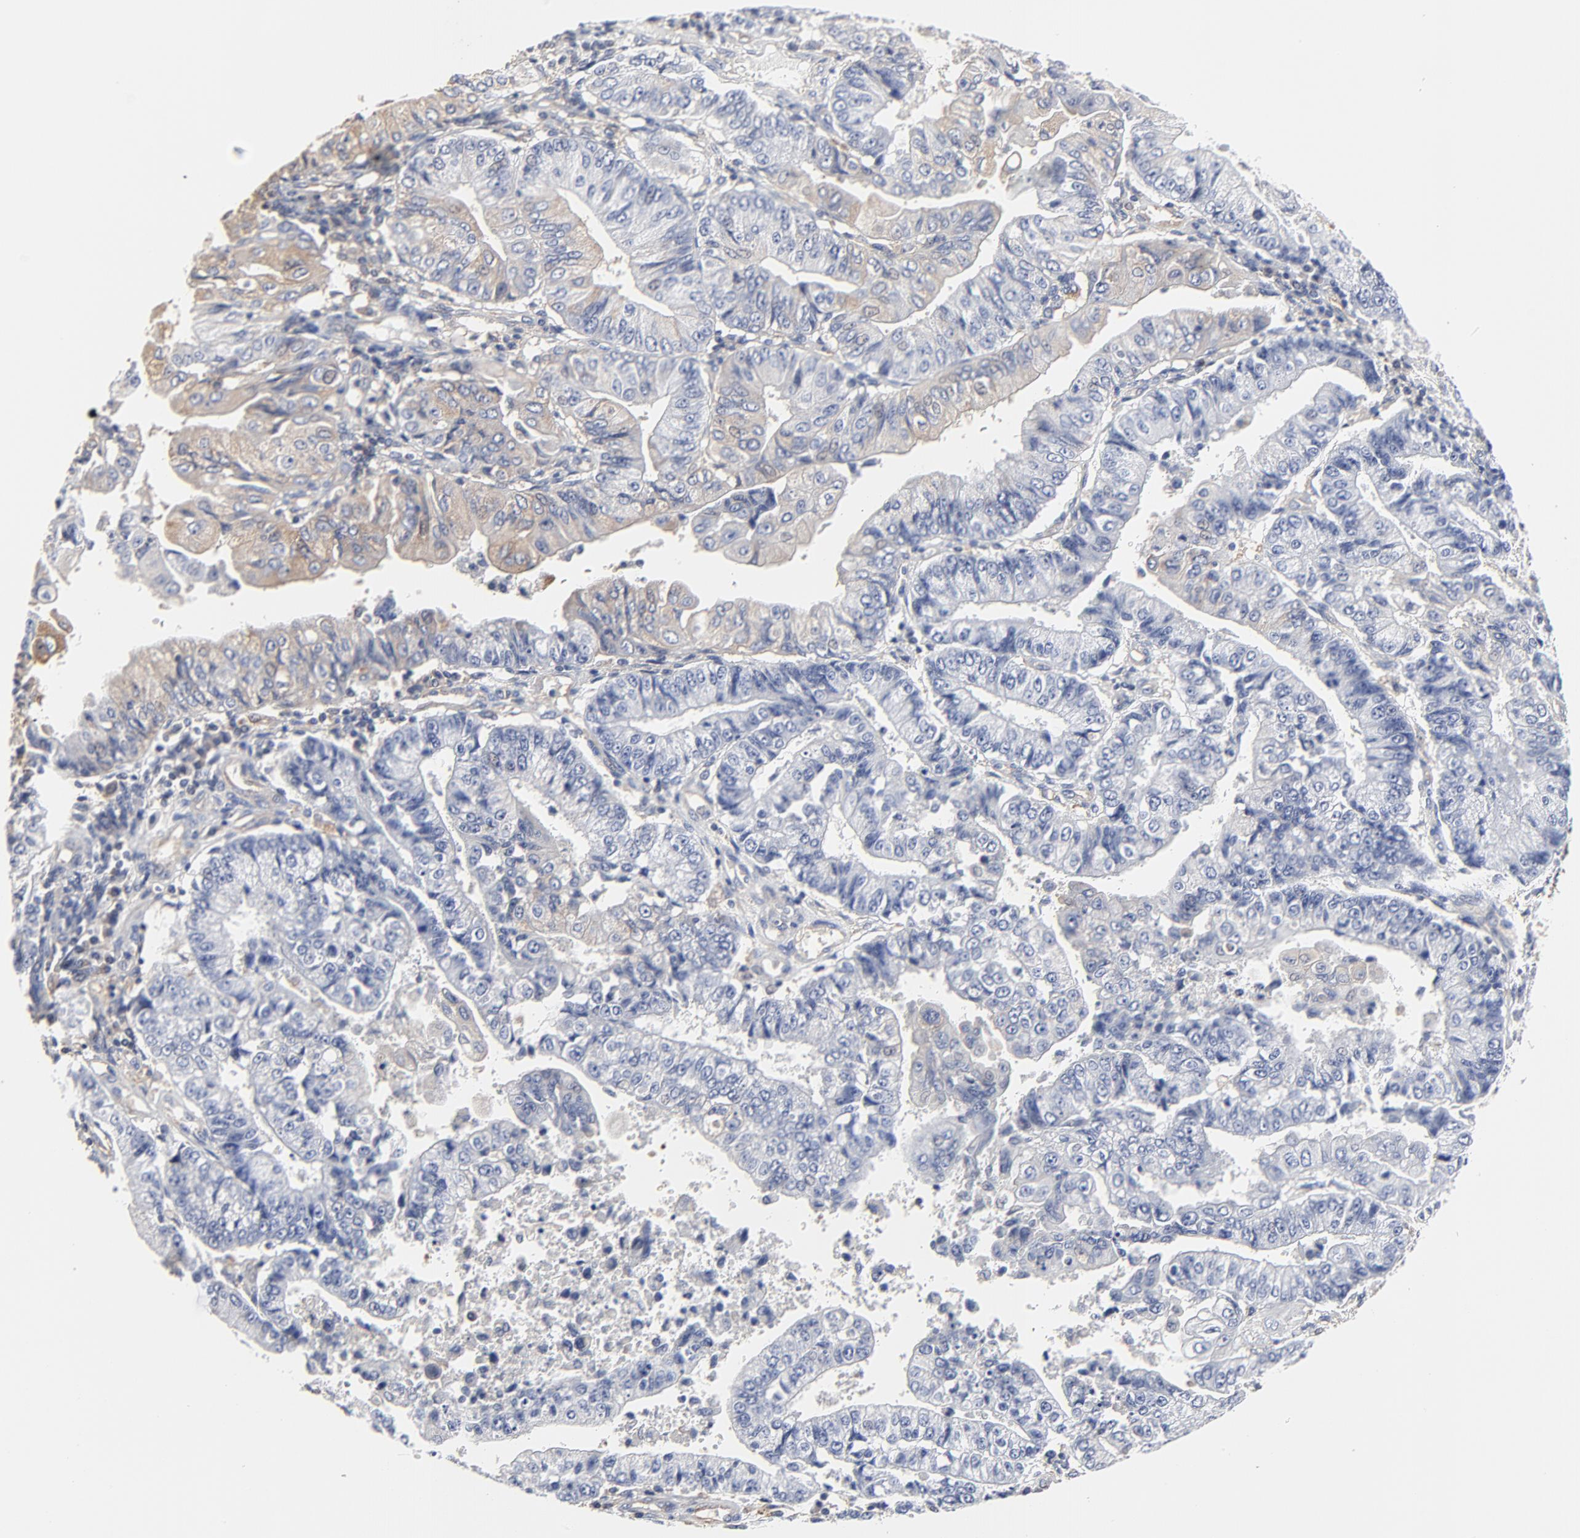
{"staining": {"intensity": "weak", "quantity": "<25%", "location": "cytoplasmic/membranous"}, "tissue": "endometrial cancer", "cell_type": "Tumor cells", "image_type": "cancer", "snomed": [{"axis": "morphology", "description": "Adenocarcinoma, NOS"}, {"axis": "topography", "description": "Endometrium"}], "caption": "Tumor cells are negative for brown protein staining in endometrial cancer.", "gene": "NXF3", "patient": {"sex": "female", "age": 75}}